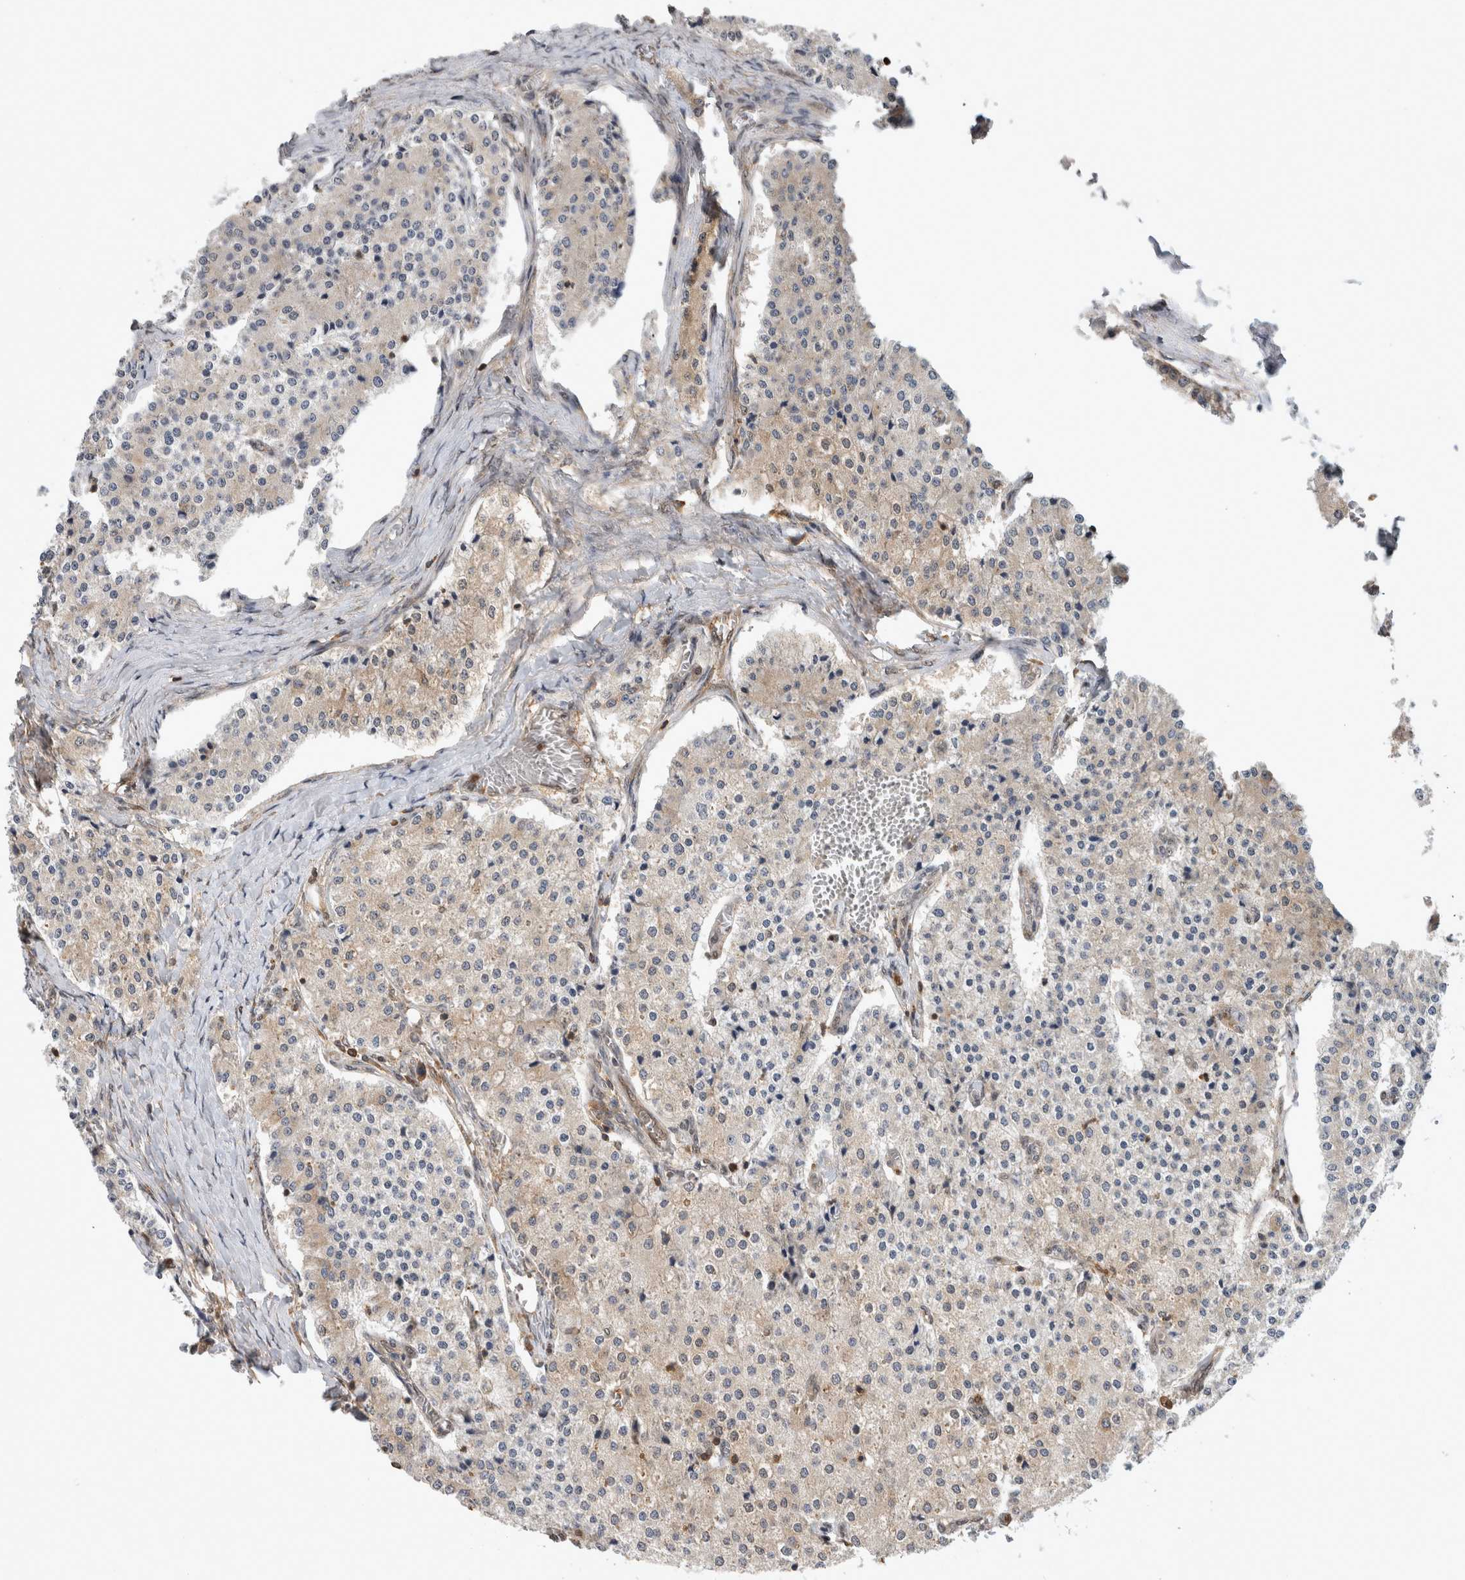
{"staining": {"intensity": "weak", "quantity": "<25%", "location": "cytoplasmic/membranous"}, "tissue": "carcinoid", "cell_type": "Tumor cells", "image_type": "cancer", "snomed": [{"axis": "morphology", "description": "Carcinoid, malignant, NOS"}, {"axis": "topography", "description": "Colon"}], "caption": "This is a micrograph of IHC staining of carcinoid, which shows no staining in tumor cells.", "gene": "ASTN2", "patient": {"sex": "female", "age": 52}}